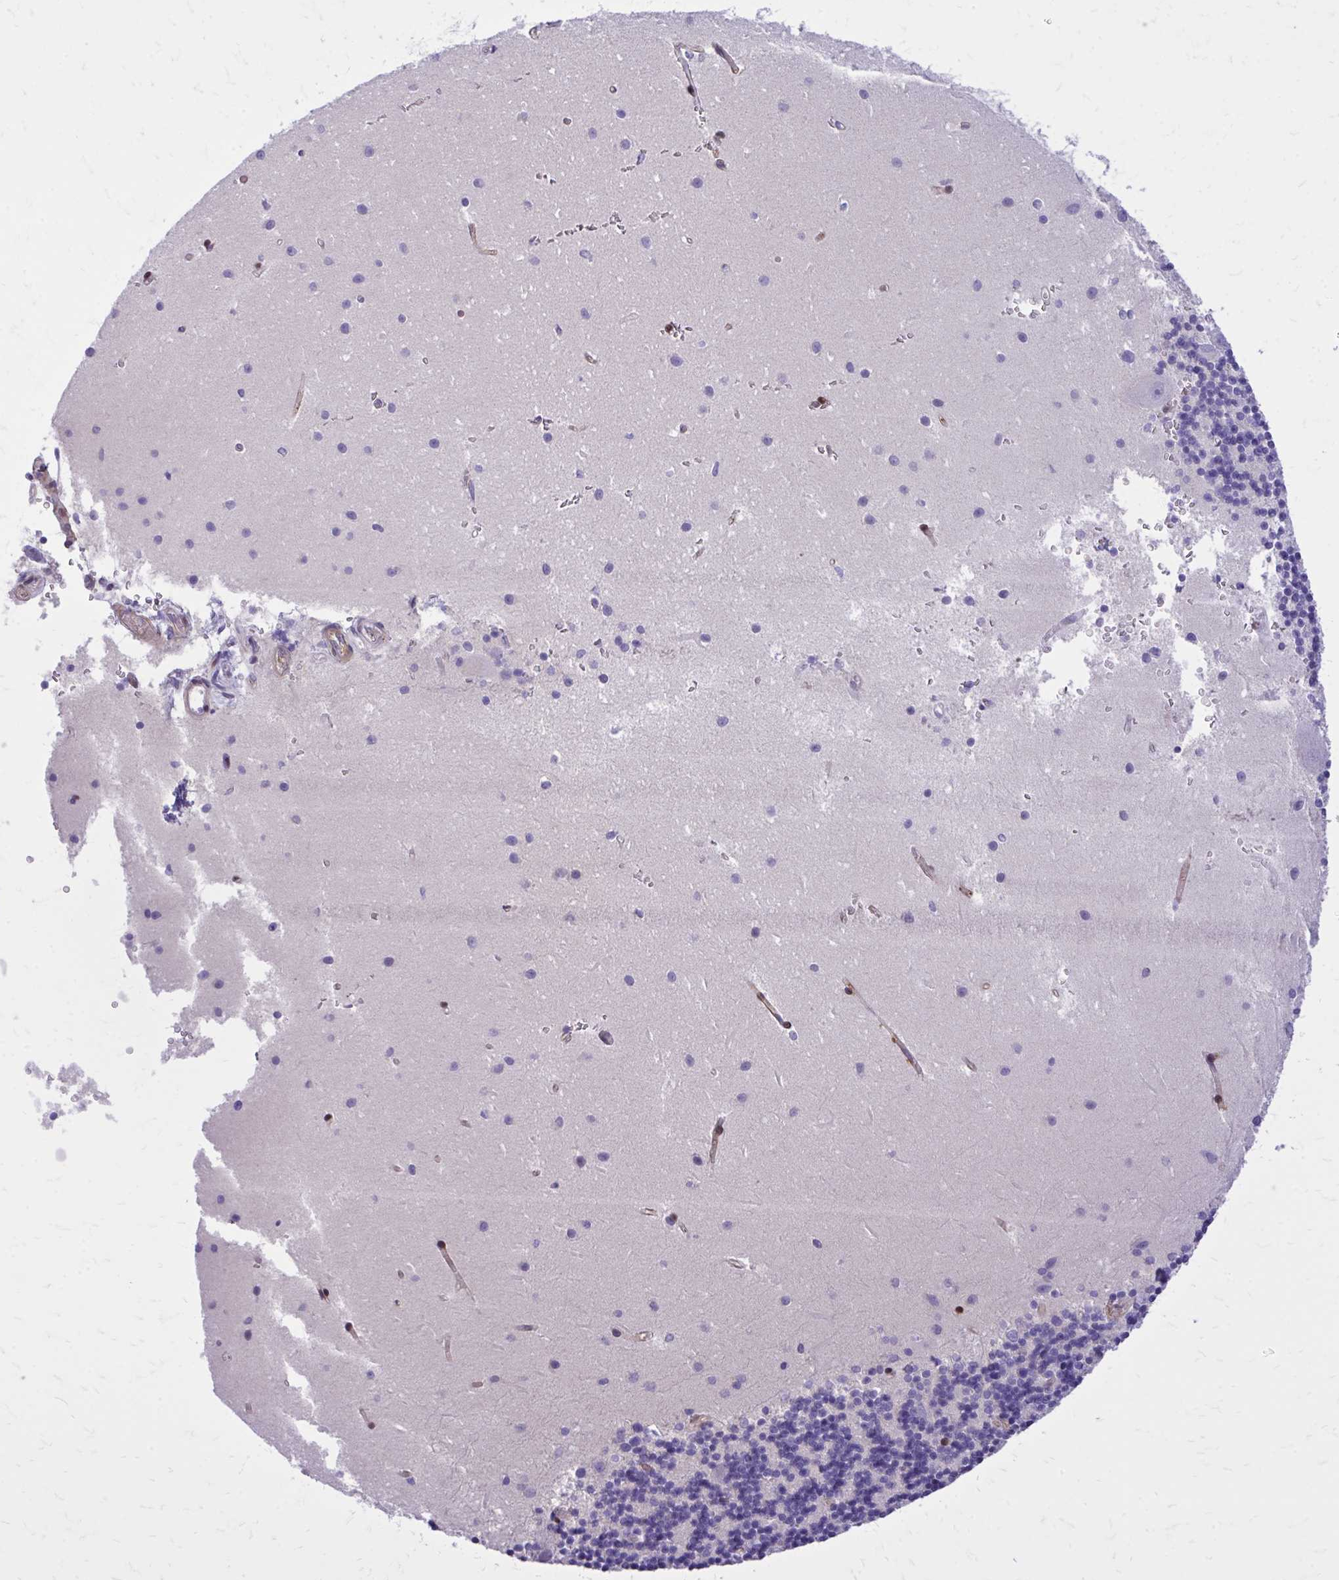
{"staining": {"intensity": "negative", "quantity": "none", "location": "none"}, "tissue": "cerebellum", "cell_type": "Cells in granular layer", "image_type": "normal", "snomed": [{"axis": "morphology", "description": "Normal tissue, NOS"}, {"axis": "topography", "description": "Cerebellum"}], "caption": "Micrograph shows no significant protein expression in cells in granular layer of normal cerebellum.", "gene": "ADAMTSL1", "patient": {"sex": "male", "age": 54}}